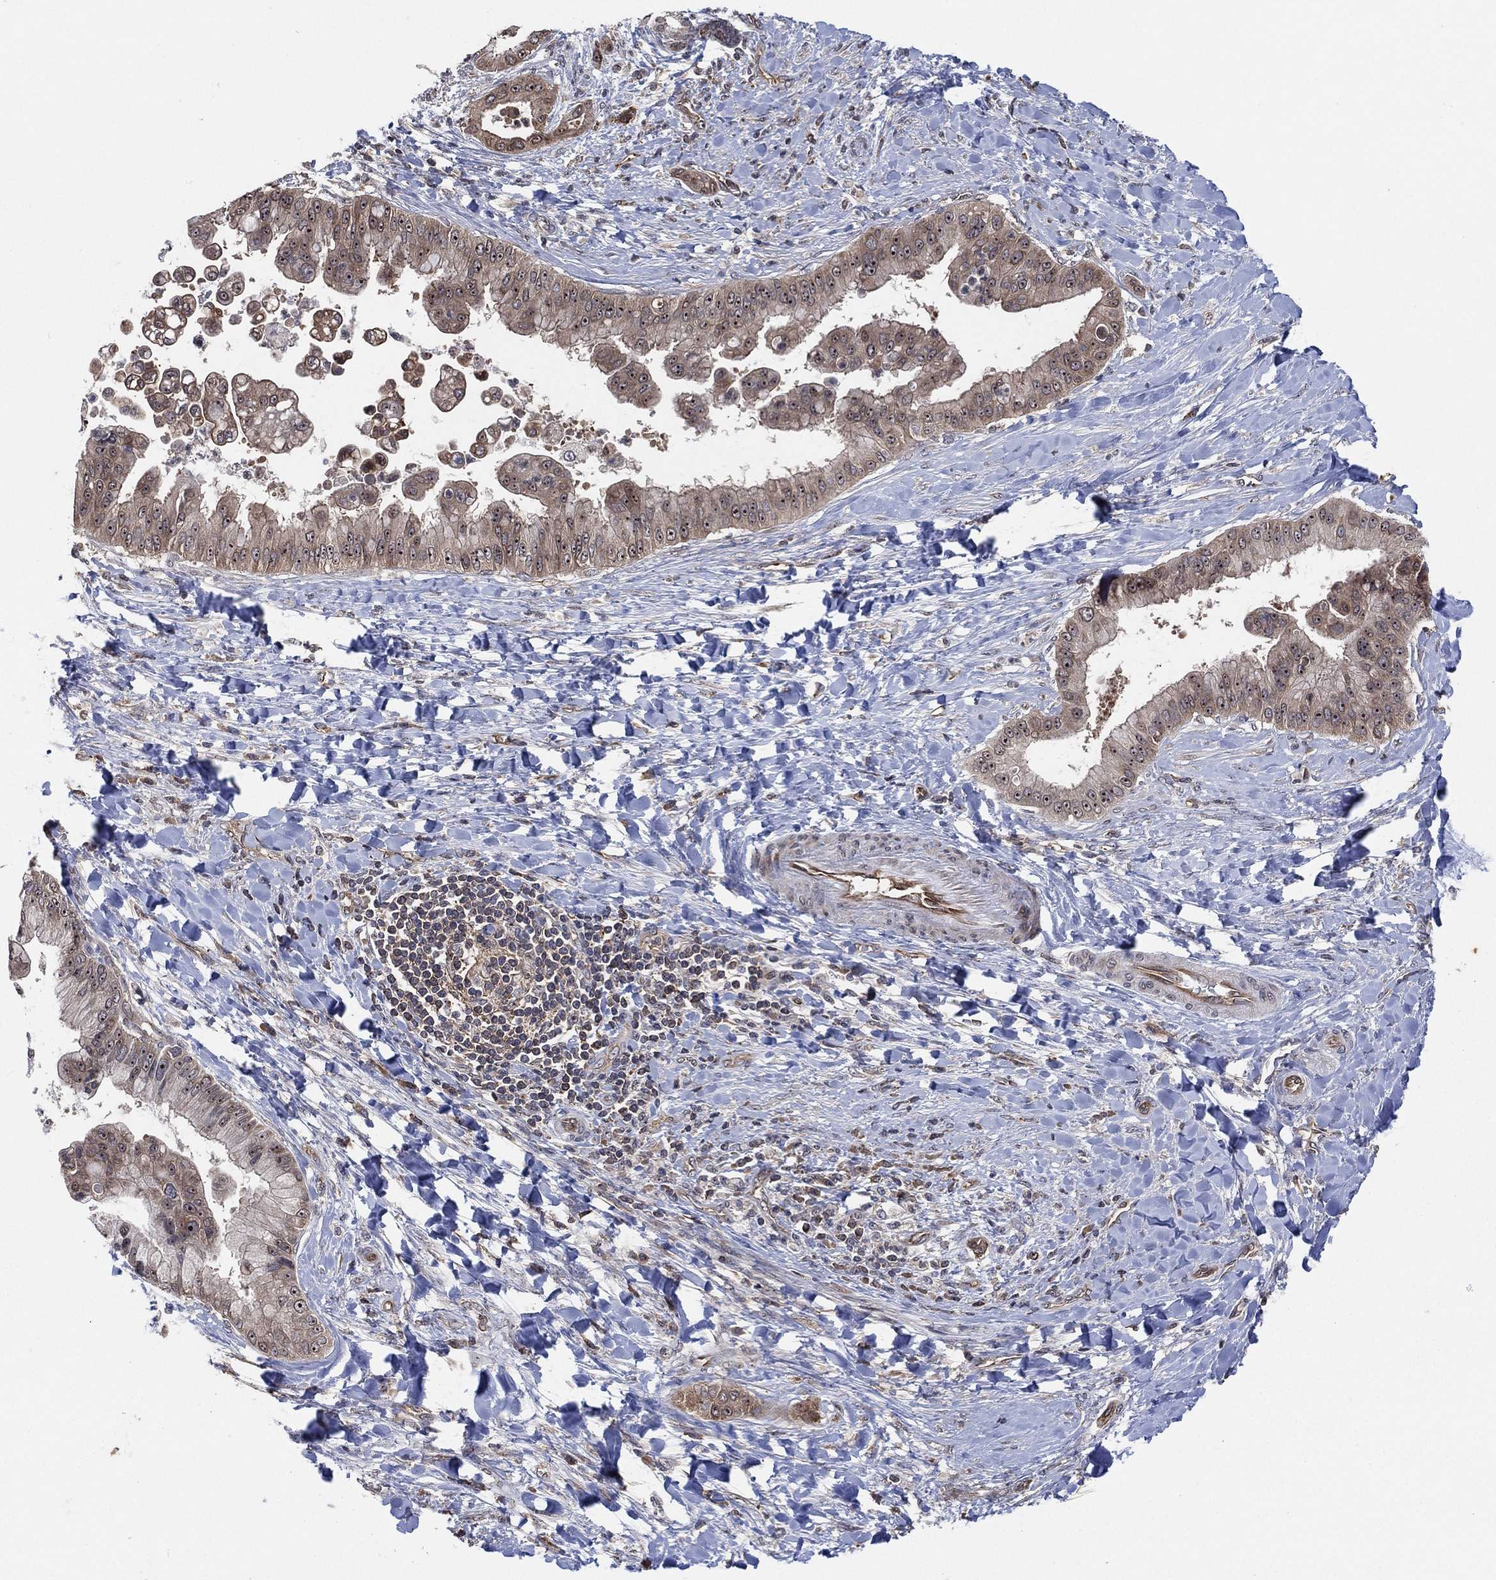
{"staining": {"intensity": "weak", "quantity": "25%-75%", "location": "cytoplasmic/membranous"}, "tissue": "liver cancer", "cell_type": "Tumor cells", "image_type": "cancer", "snomed": [{"axis": "morphology", "description": "Cholangiocarcinoma"}, {"axis": "topography", "description": "Liver"}], "caption": "Protein expression analysis of cholangiocarcinoma (liver) displays weak cytoplasmic/membranous expression in about 25%-75% of tumor cells.", "gene": "TMCO1", "patient": {"sex": "female", "age": 54}}